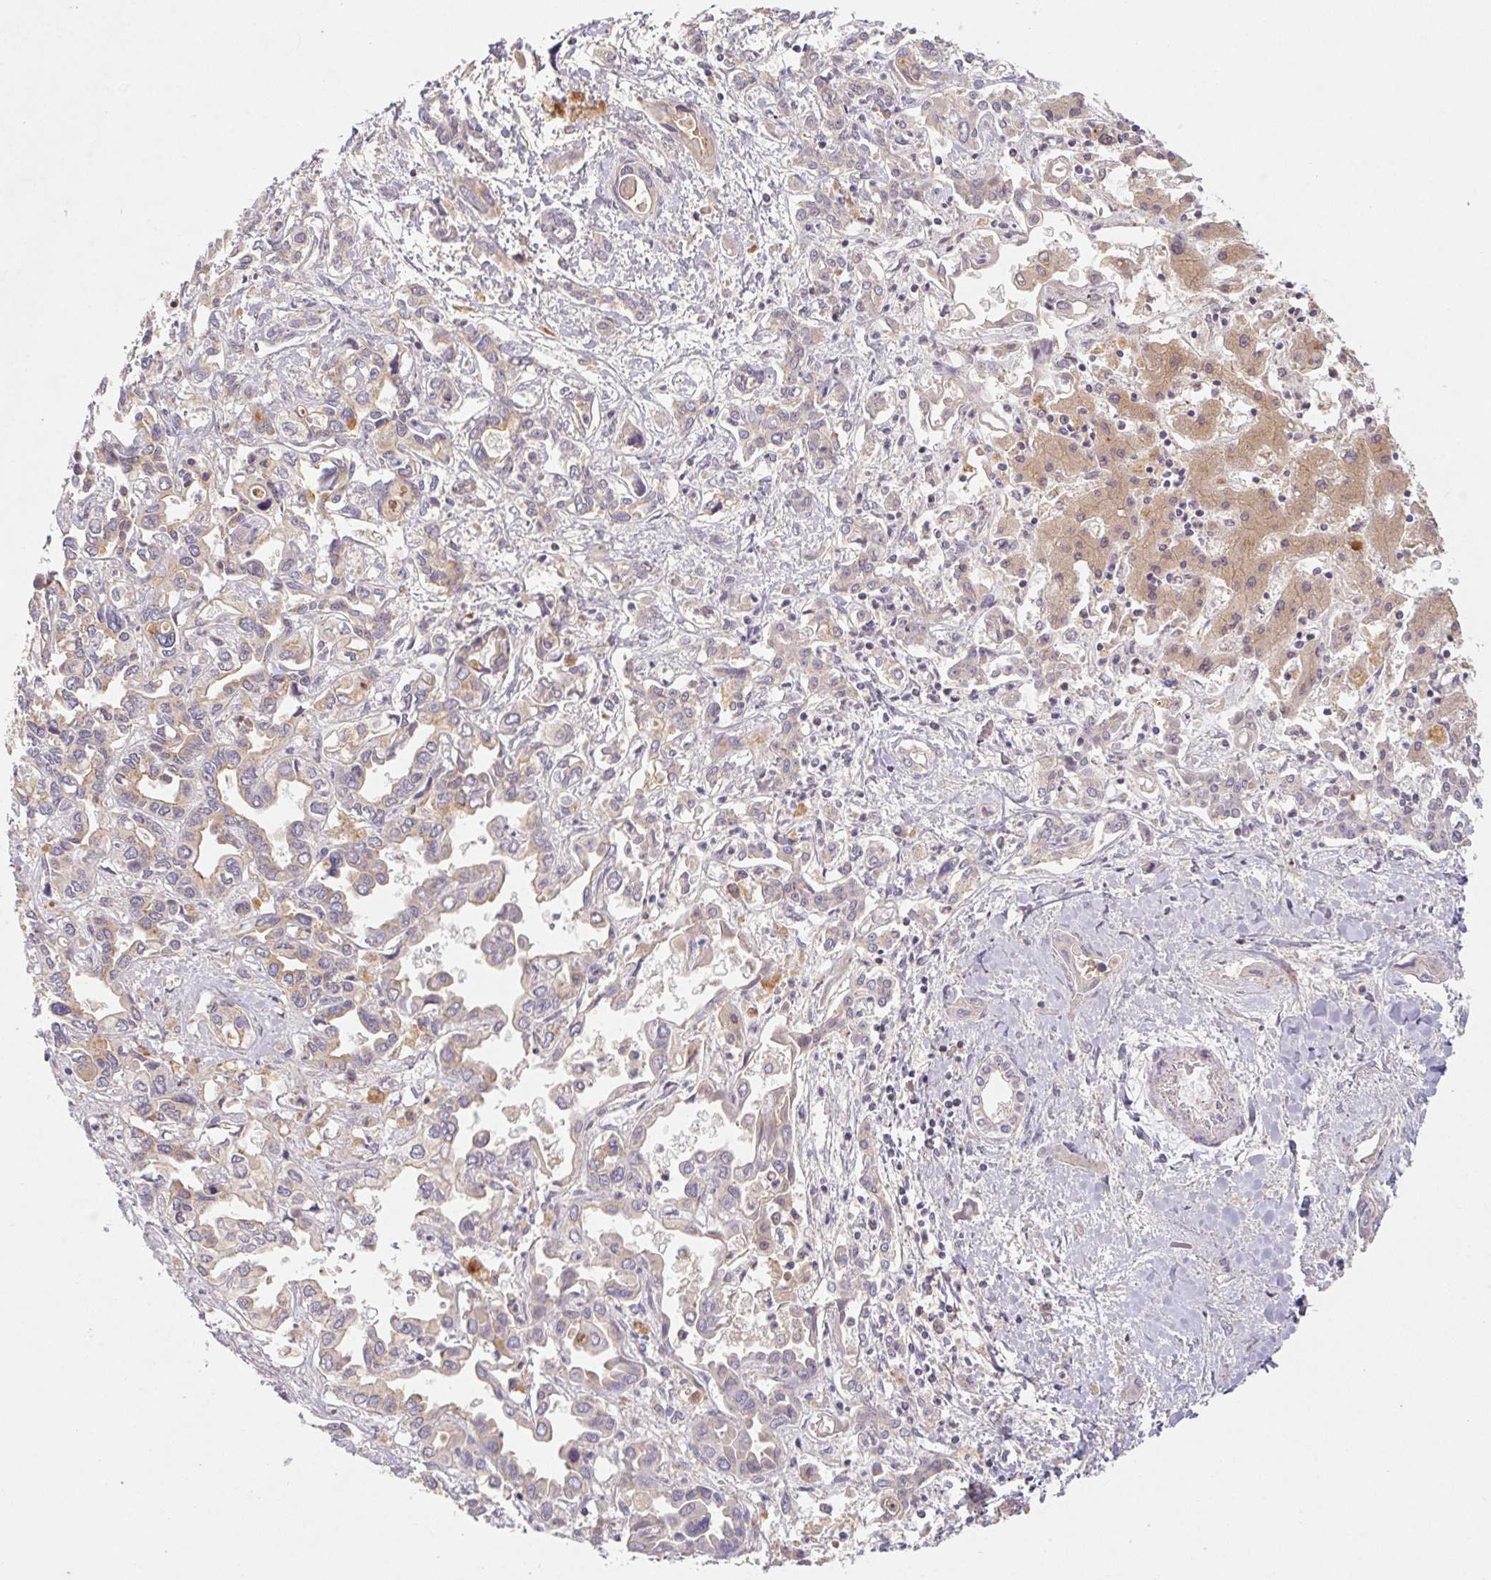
{"staining": {"intensity": "weak", "quantity": "<25%", "location": "cytoplasmic/membranous"}, "tissue": "liver cancer", "cell_type": "Tumor cells", "image_type": "cancer", "snomed": [{"axis": "morphology", "description": "Cholangiocarcinoma"}, {"axis": "topography", "description": "Liver"}], "caption": "Immunohistochemistry of human liver cholangiocarcinoma shows no expression in tumor cells. (DAB (3,3'-diaminobenzidine) immunohistochemistry (IHC) visualized using brightfield microscopy, high magnification).", "gene": "MTHFD1", "patient": {"sex": "female", "age": 64}}